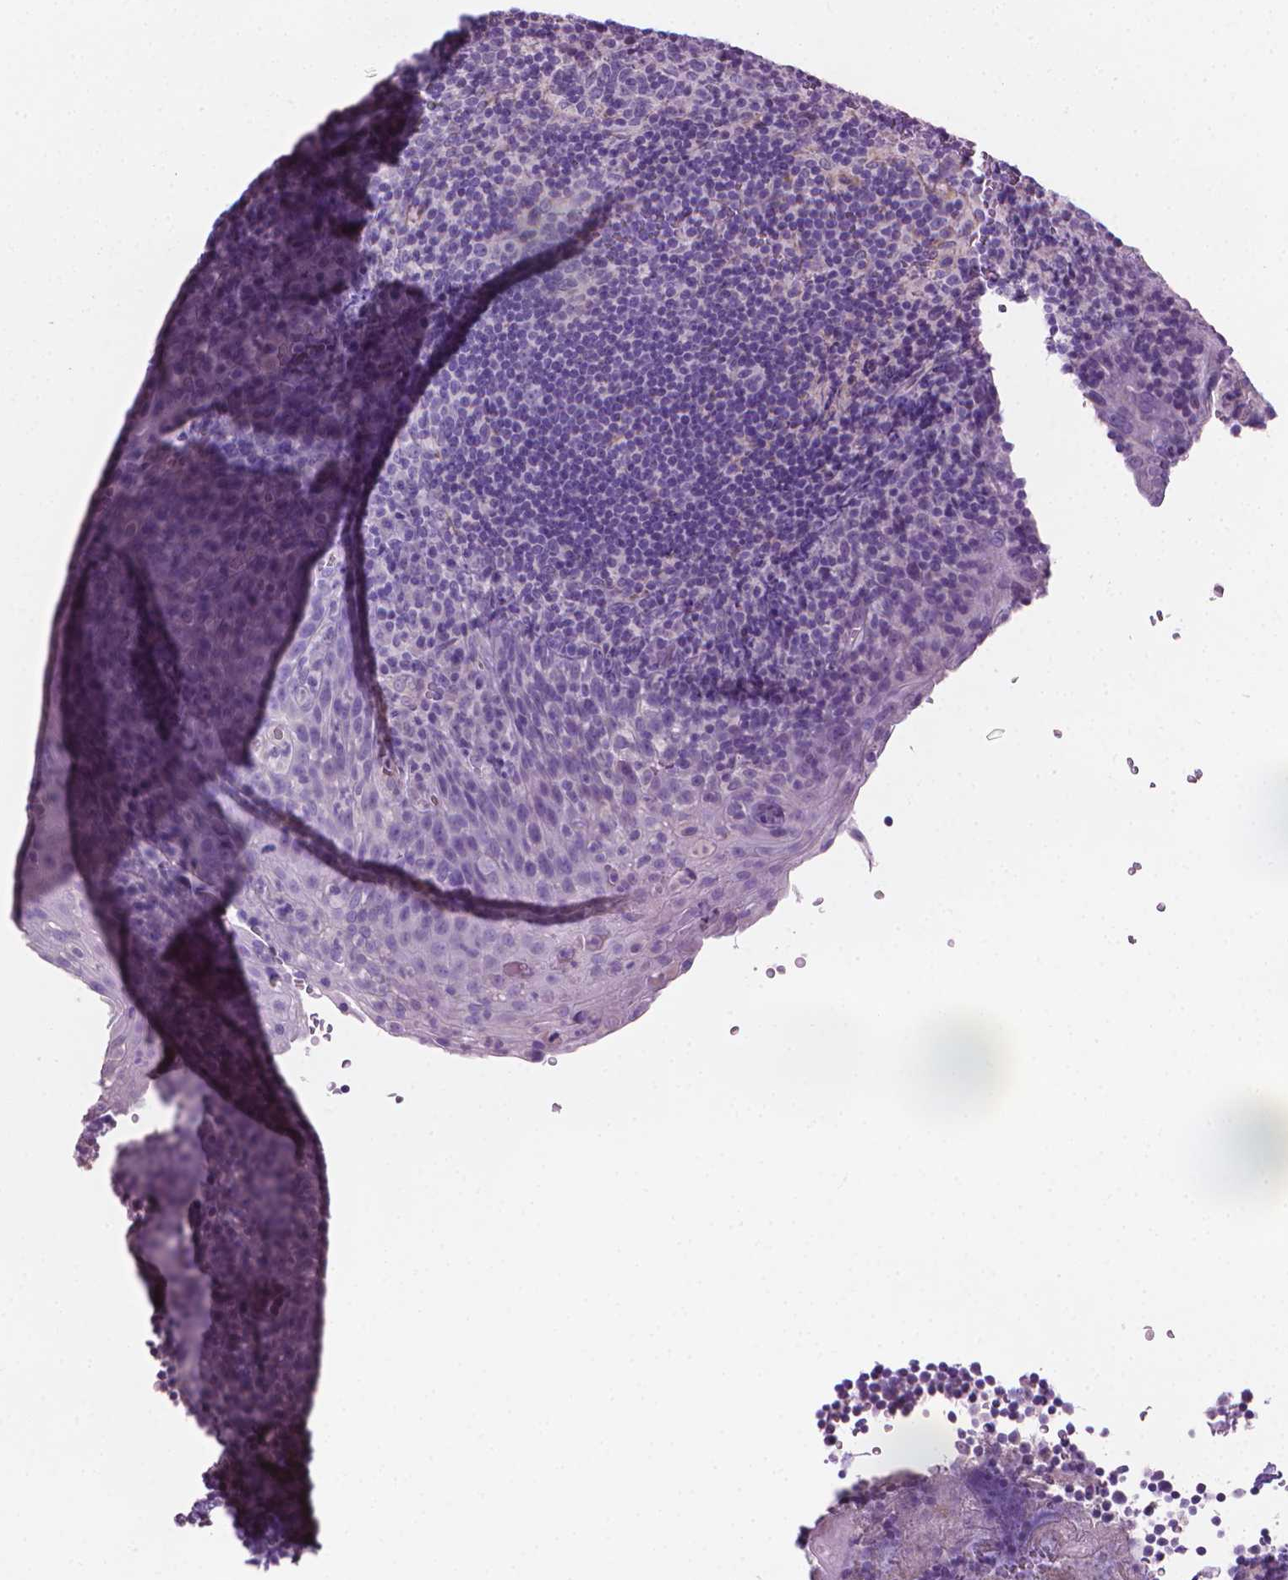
{"staining": {"intensity": "negative", "quantity": "none", "location": "none"}, "tissue": "tonsil", "cell_type": "Germinal center cells", "image_type": "normal", "snomed": [{"axis": "morphology", "description": "Normal tissue, NOS"}, {"axis": "topography", "description": "Tonsil"}], "caption": "This is a photomicrograph of IHC staining of benign tonsil, which shows no positivity in germinal center cells.", "gene": "KRT73", "patient": {"sex": "male", "age": 17}}